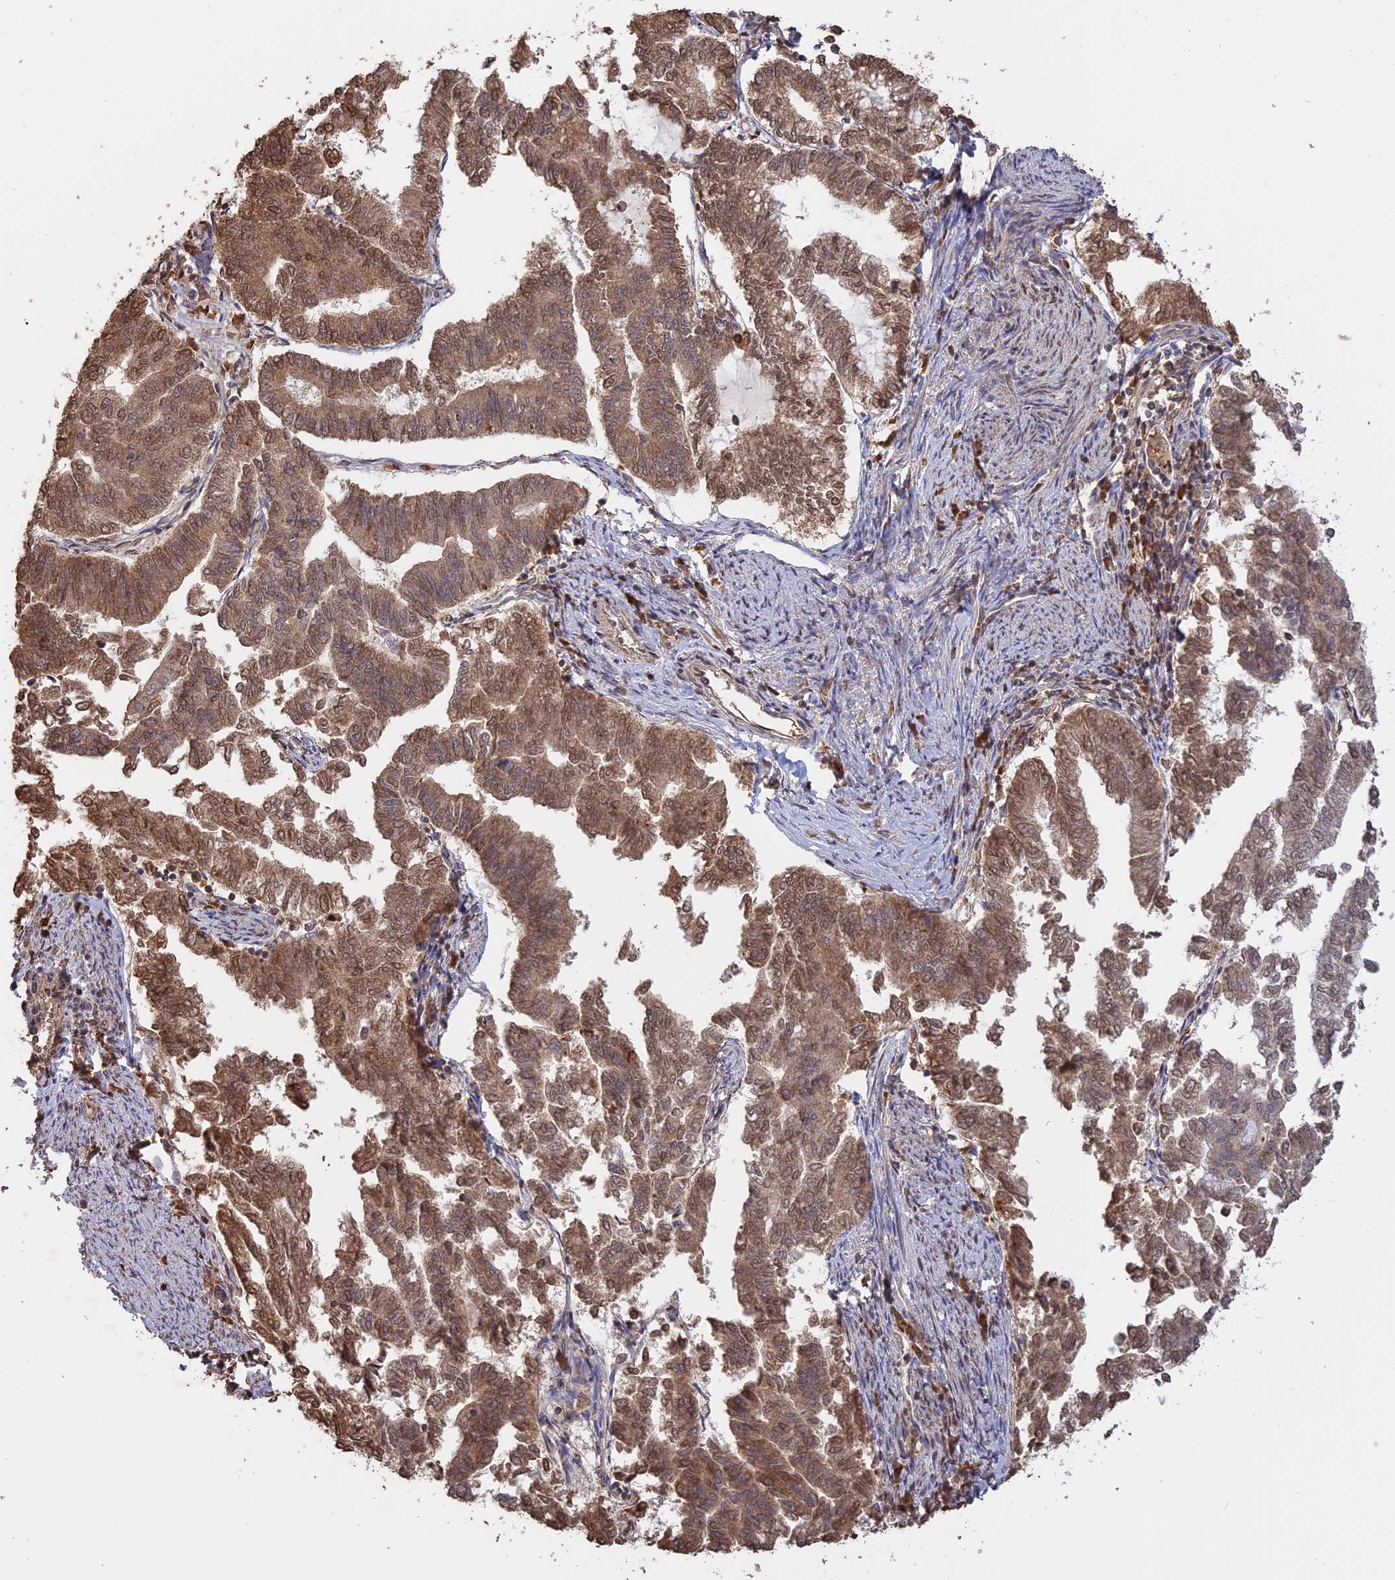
{"staining": {"intensity": "moderate", "quantity": ">75%", "location": "cytoplasmic/membranous,nuclear"}, "tissue": "endometrial cancer", "cell_type": "Tumor cells", "image_type": "cancer", "snomed": [{"axis": "morphology", "description": "Adenocarcinoma, NOS"}, {"axis": "topography", "description": "Endometrium"}], "caption": "Human endometrial adenocarcinoma stained for a protein (brown) shows moderate cytoplasmic/membranous and nuclear positive expression in about >75% of tumor cells.", "gene": "FAM210B", "patient": {"sex": "female", "age": 79}}